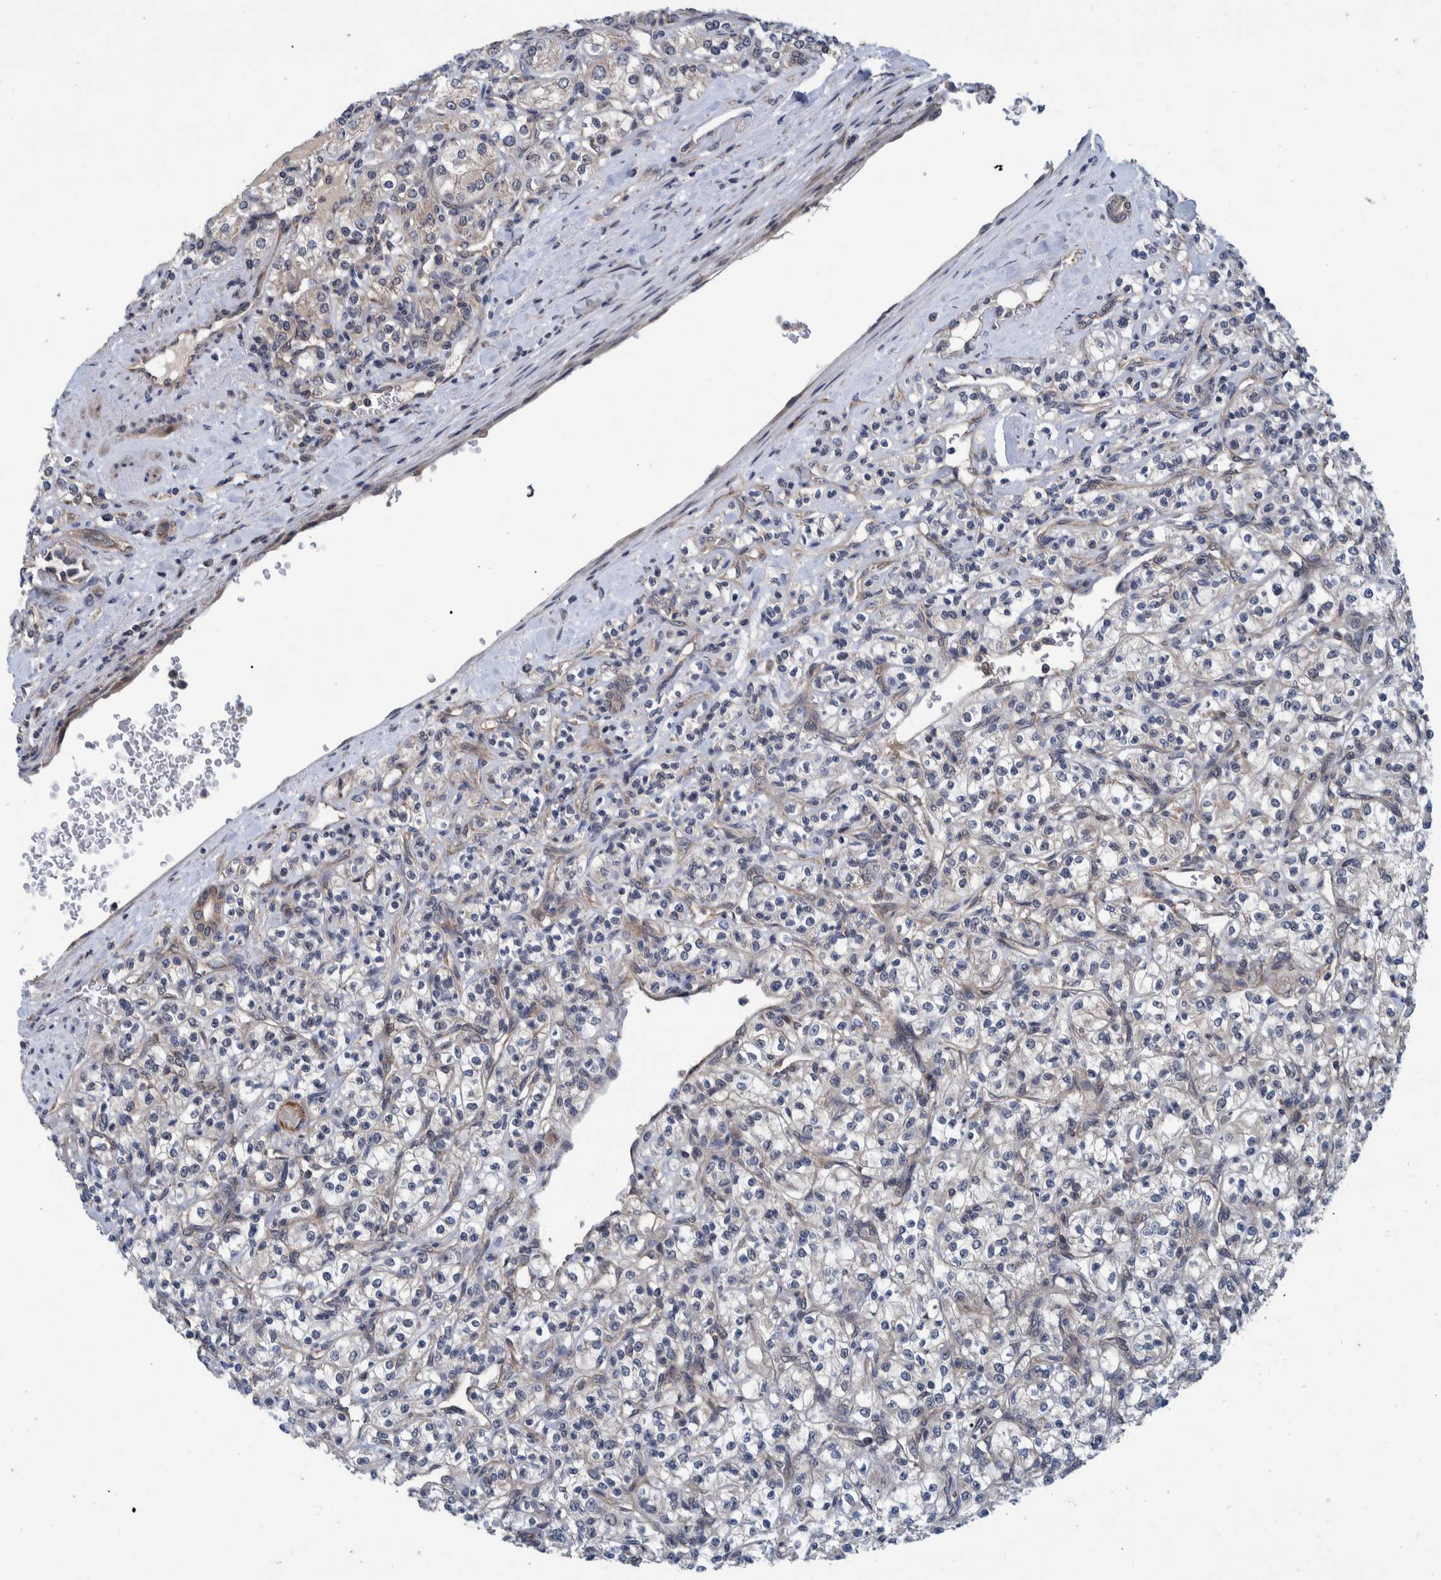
{"staining": {"intensity": "negative", "quantity": "none", "location": "none"}, "tissue": "renal cancer", "cell_type": "Tumor cells", "image_type": "cancer", "snomed": [{"axis": "morphology", "description": "Adenocarcinoma, NOS"}, {"axis": "topography", "description": "Kidney"}], "caption": "Renal adenocarcinoma was stained to show a protein in brown. There is no significant staining in tumor cells. (Immunohistochemistry, brightfield microscopy, high magnification).", "gene": "MRPS7", "patient": {"sex": "male", "age": 77}}